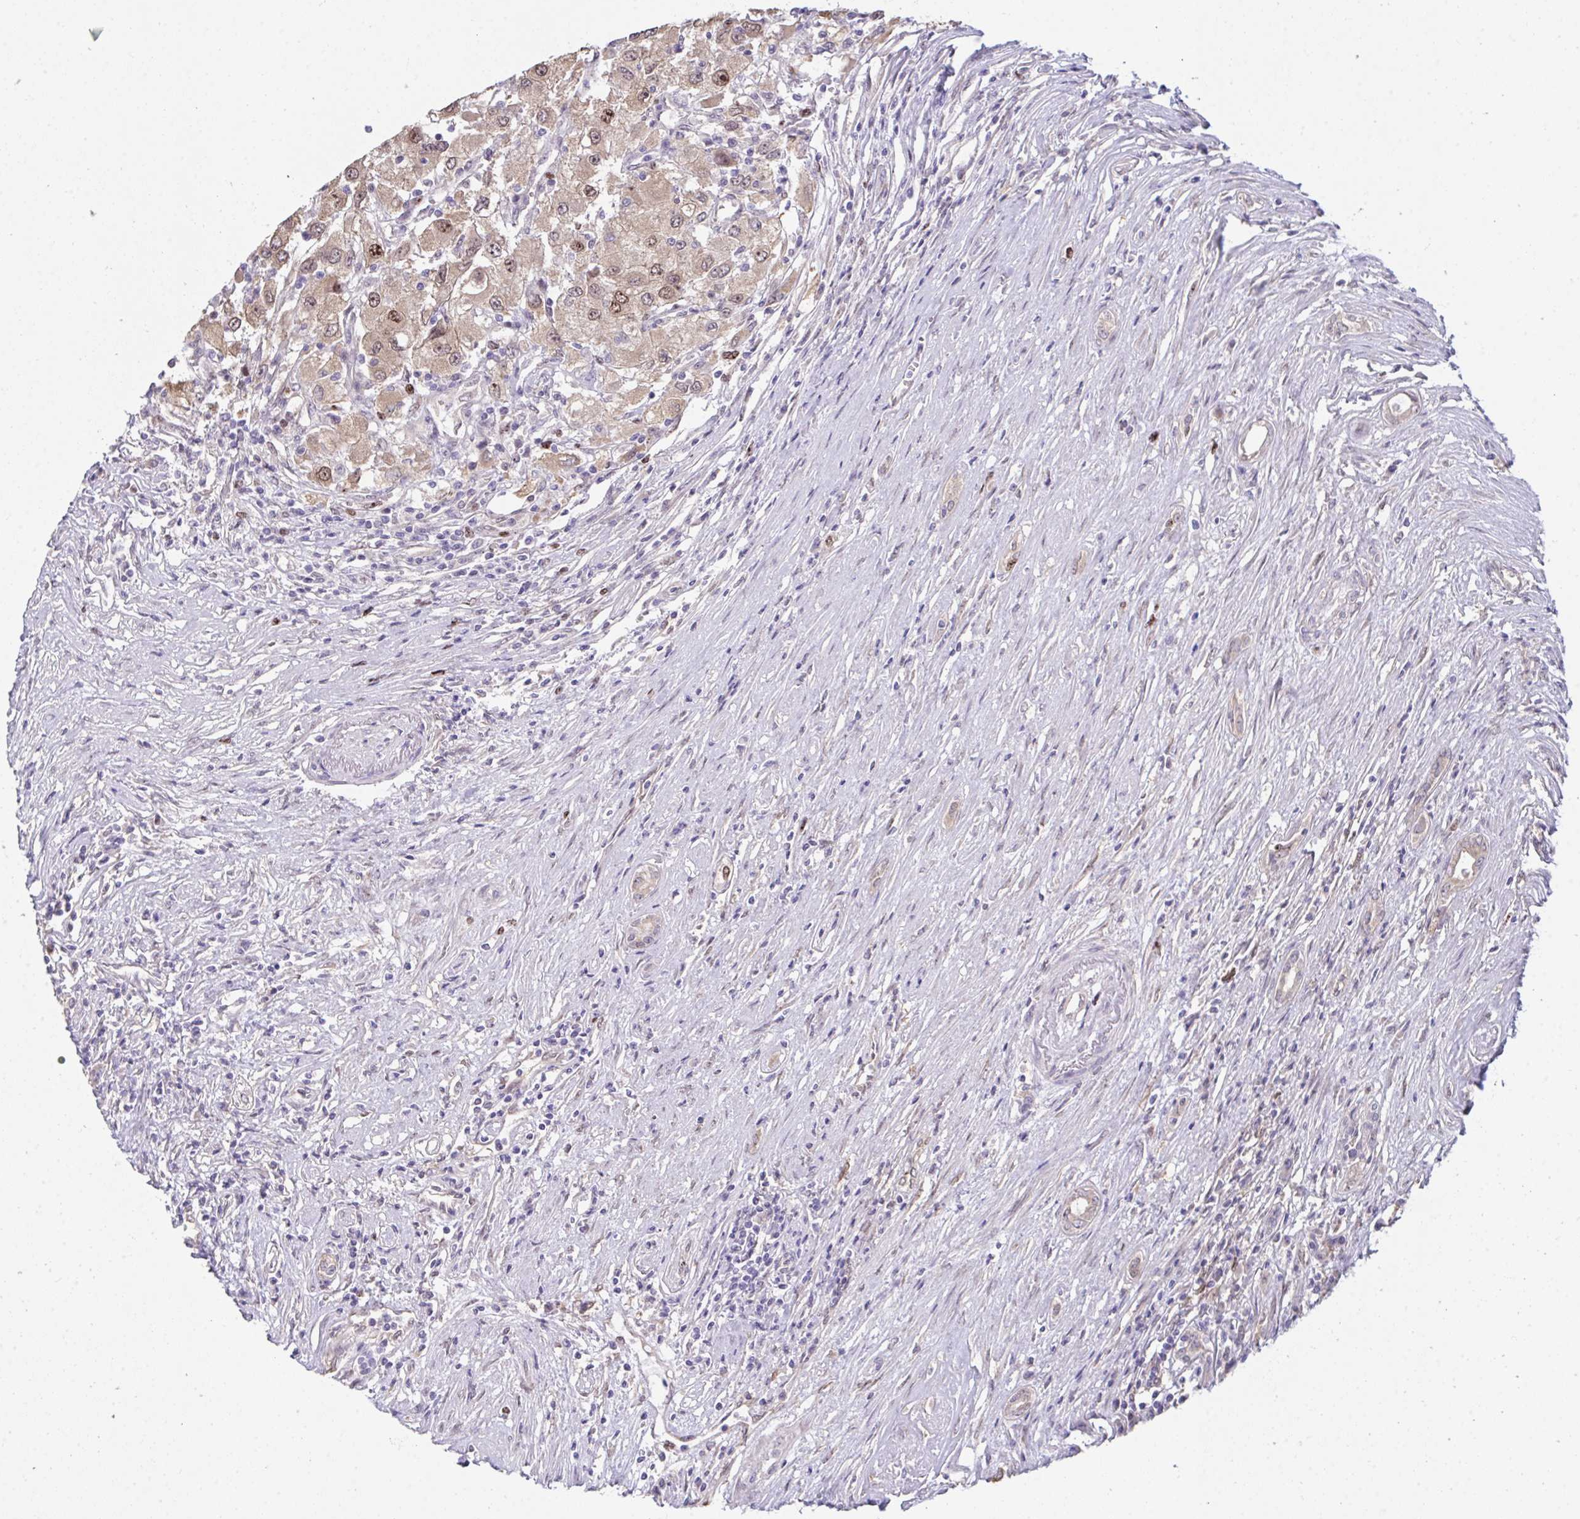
{"staining": {"intensity": "moderate", "quantity": ">75%", "location": "cytoplasmic/membranous,nuclear"}, "tissue": "renal cancer", "cell_type": "Tumor cells", "image_type": "cancer", "snomed": [{"axis": "morphology", "description": "Adenocarcinoma, NOS"}, {"axis": "topography", "description": "Kidney"}], "caption": "A brown stain highlights moderate cytoplasmic/membranous and nuclear expression of a protein in adenocarcinoma (renal) tumor cells. The protein of interest is shown in brown color, while the nuclei are stained blue.", "gene": "SETD7", "patient": {"sex": "female", "age": 67}}